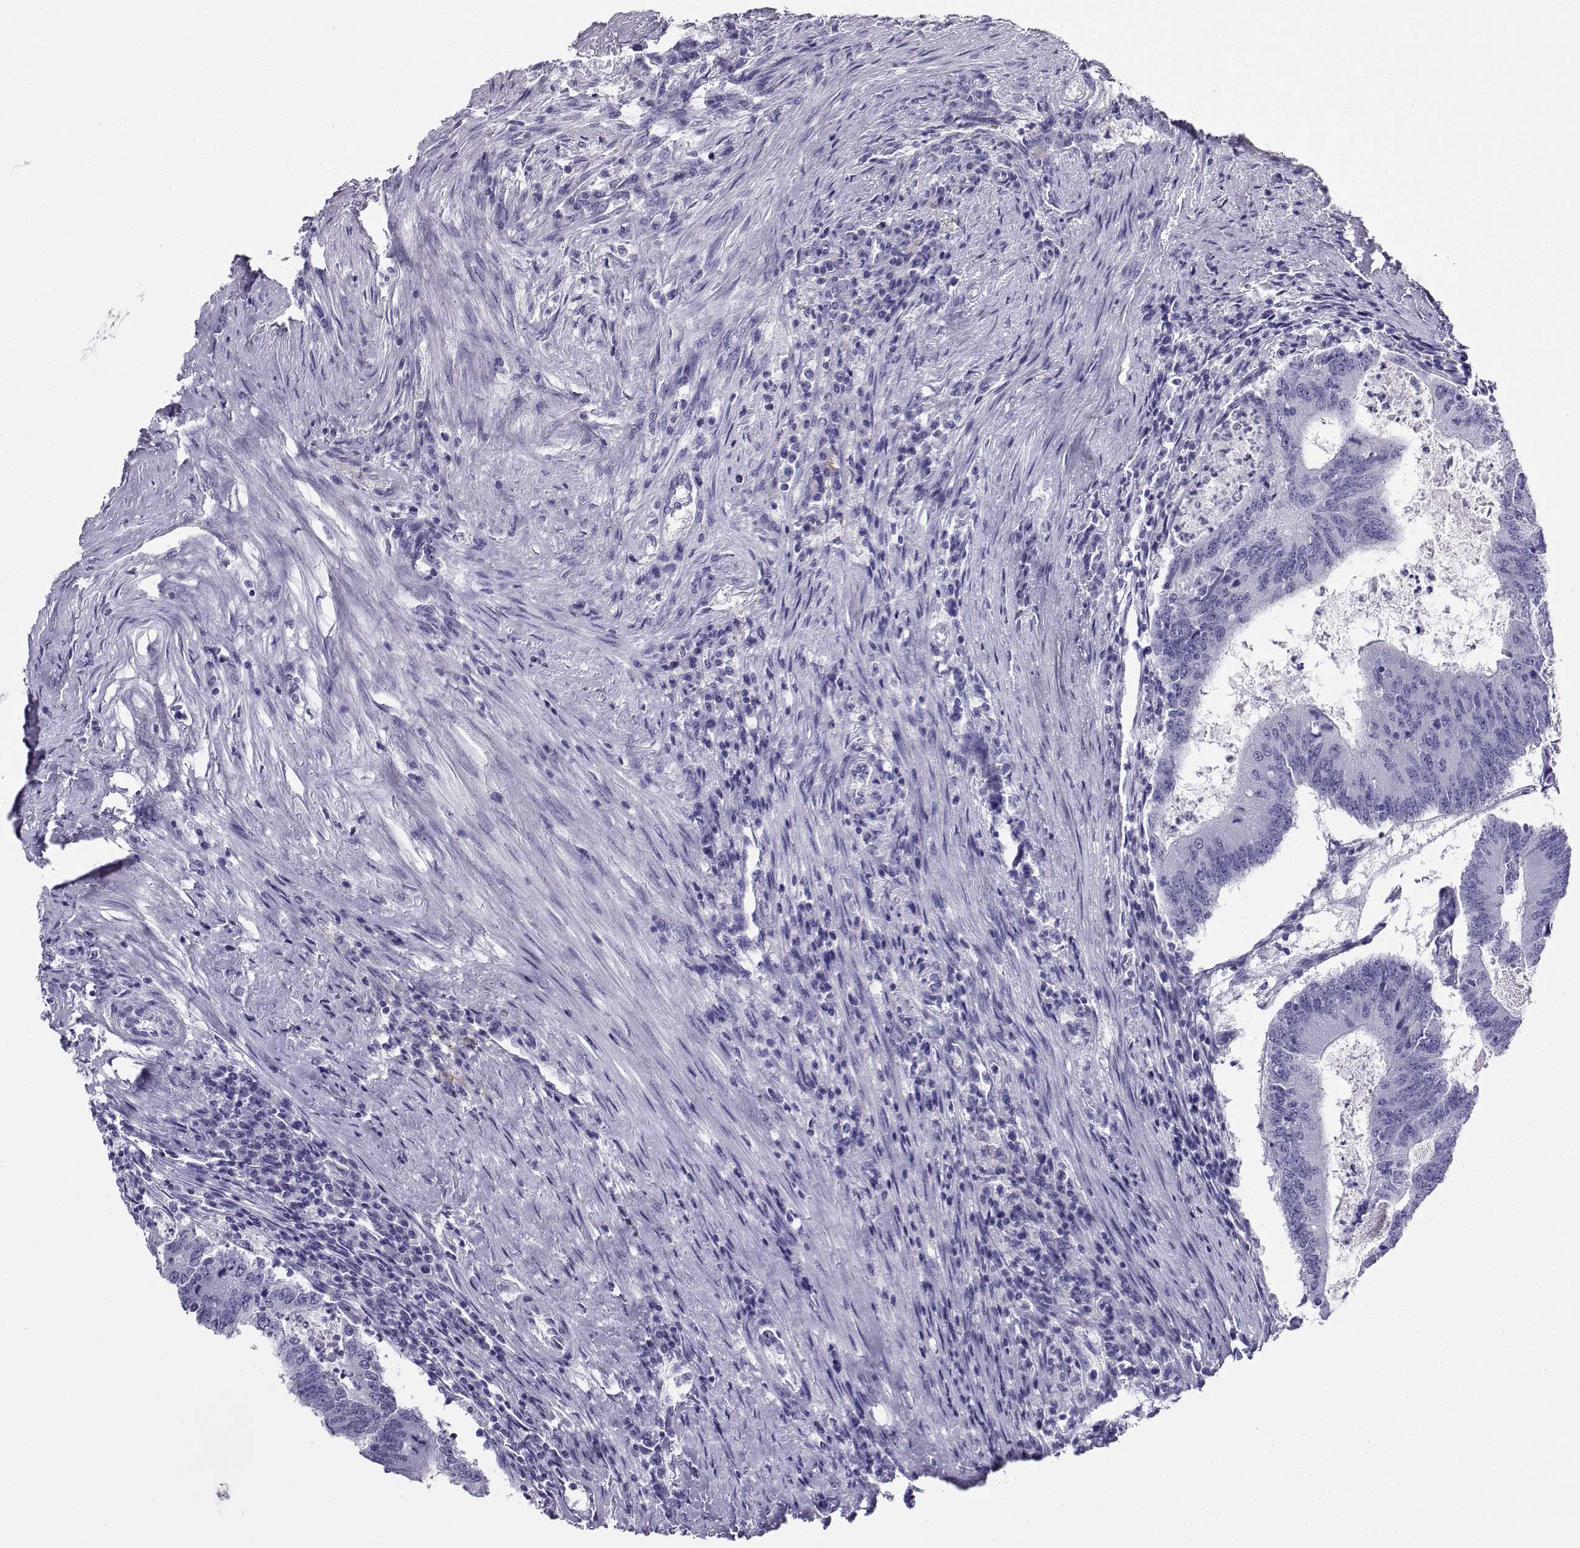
{"staining": {"intensity": "negative", "quantity": "none", "location": "none"}, "tissue": "colorectal cancer", "cell_type": "Tumor cells", "image_type": "cancer", "snomed": [{"axis": "morphology", "description": "Adenocarcinoma, NOS"}, {"axis": "topography", "description": "Colon"}], "caption": "High power microscopy micrograph of an IHC photomicrograph of colorectal adenocarcinoma, revealing no significant staining in tumor cells.", "gene": "CD109", "patient": {"sex": "female", "age": 70}}